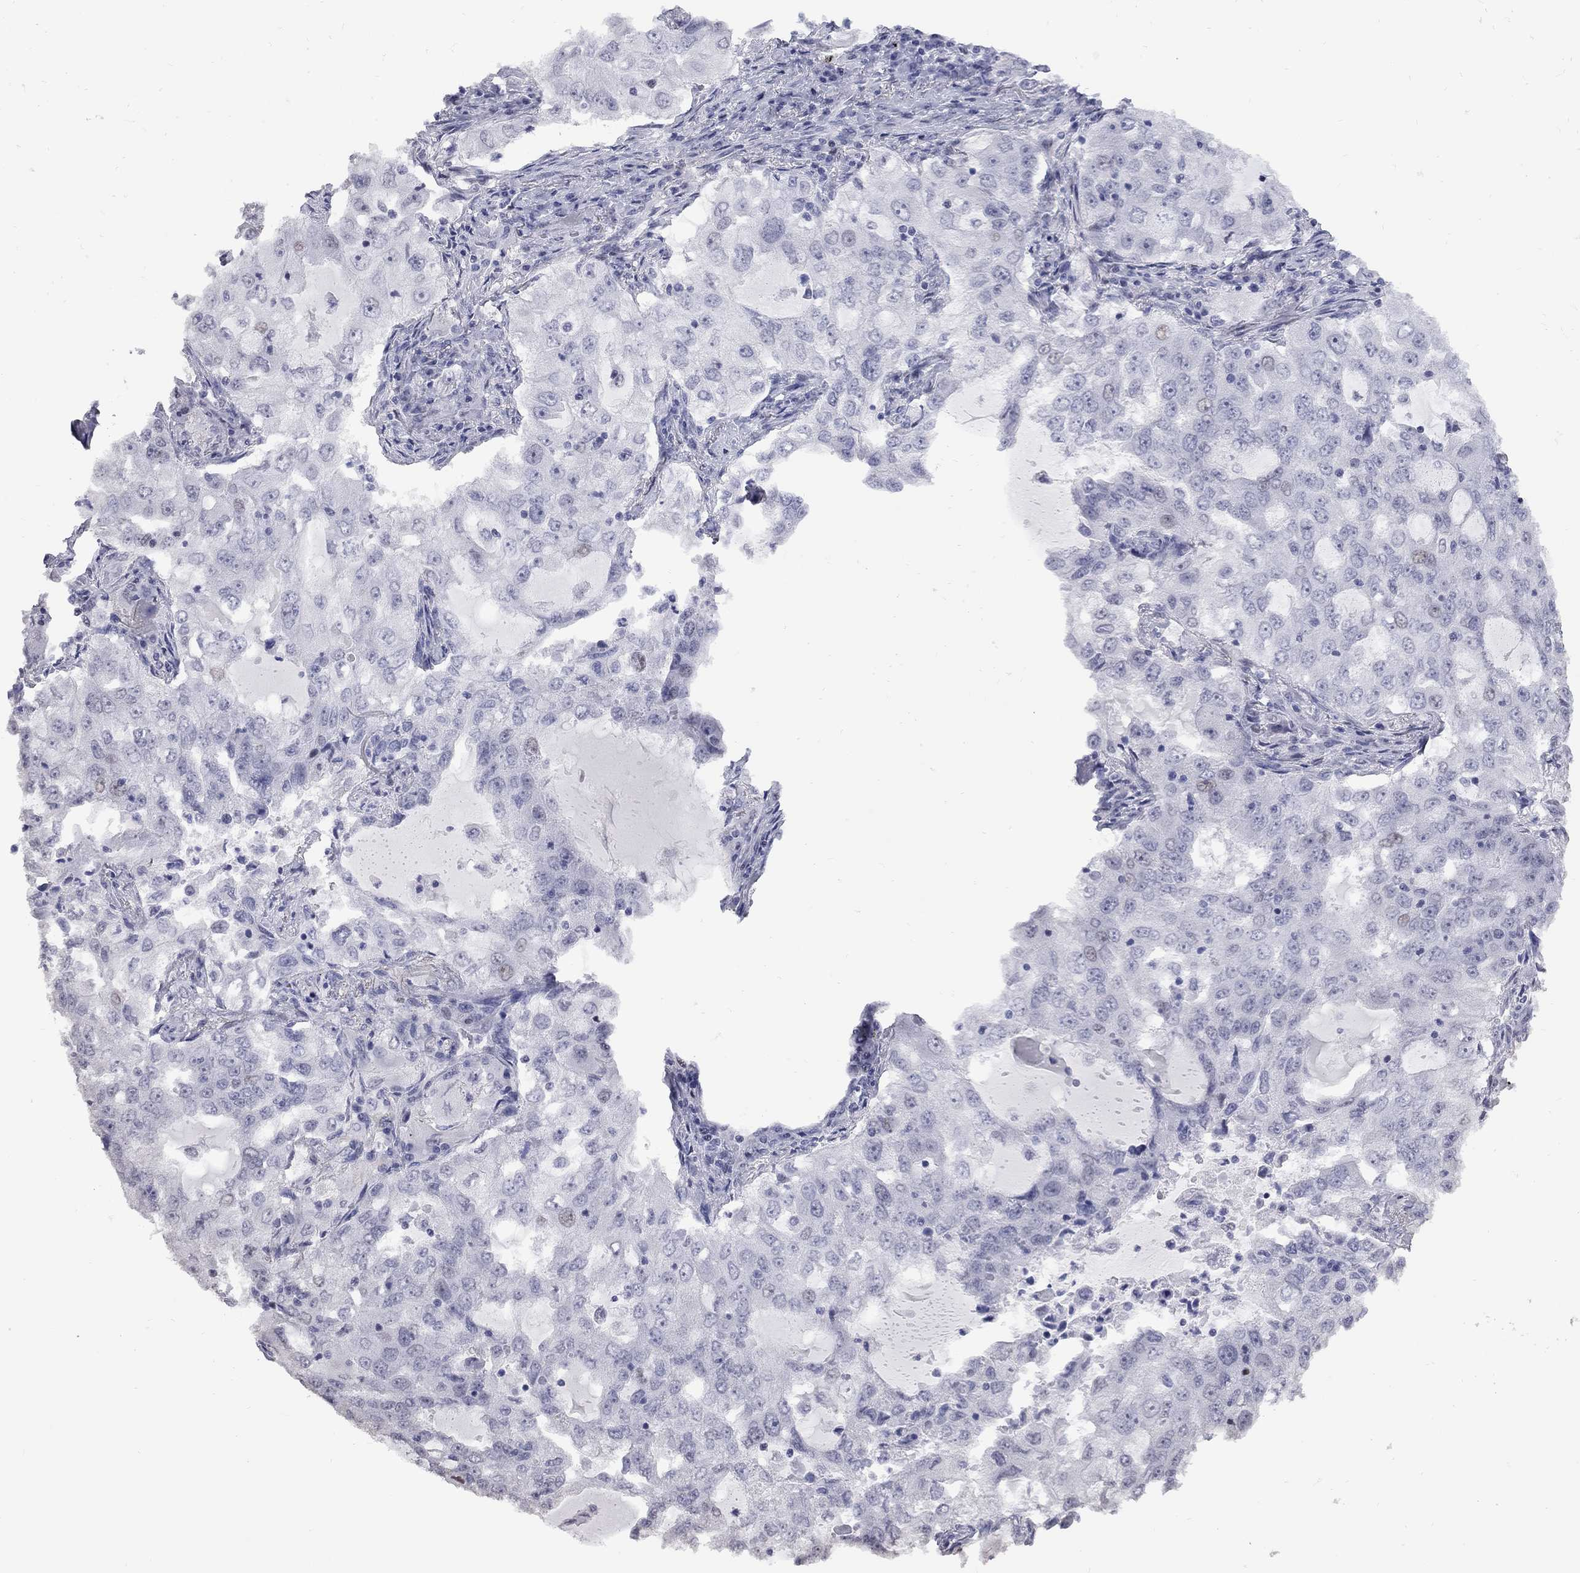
{"staining": {"intensity": "negative", "quantity": "none", "location": "none"}, "tissue": "lung cancer", "cell_type": "Tumor cells", "image_type": "cancer", "snomed": [{"axis": "morphology", "description": "Adenocarcinoma, NOS"}, {"axis": "topography", "description": "Lung"}], "caption": "Protein analysis of lung cancer (adenocarcinoma) displays no significant positivity in tumor cells.", "gene": "ZNF154", "patient": {"sex": "female", "age": 61}}